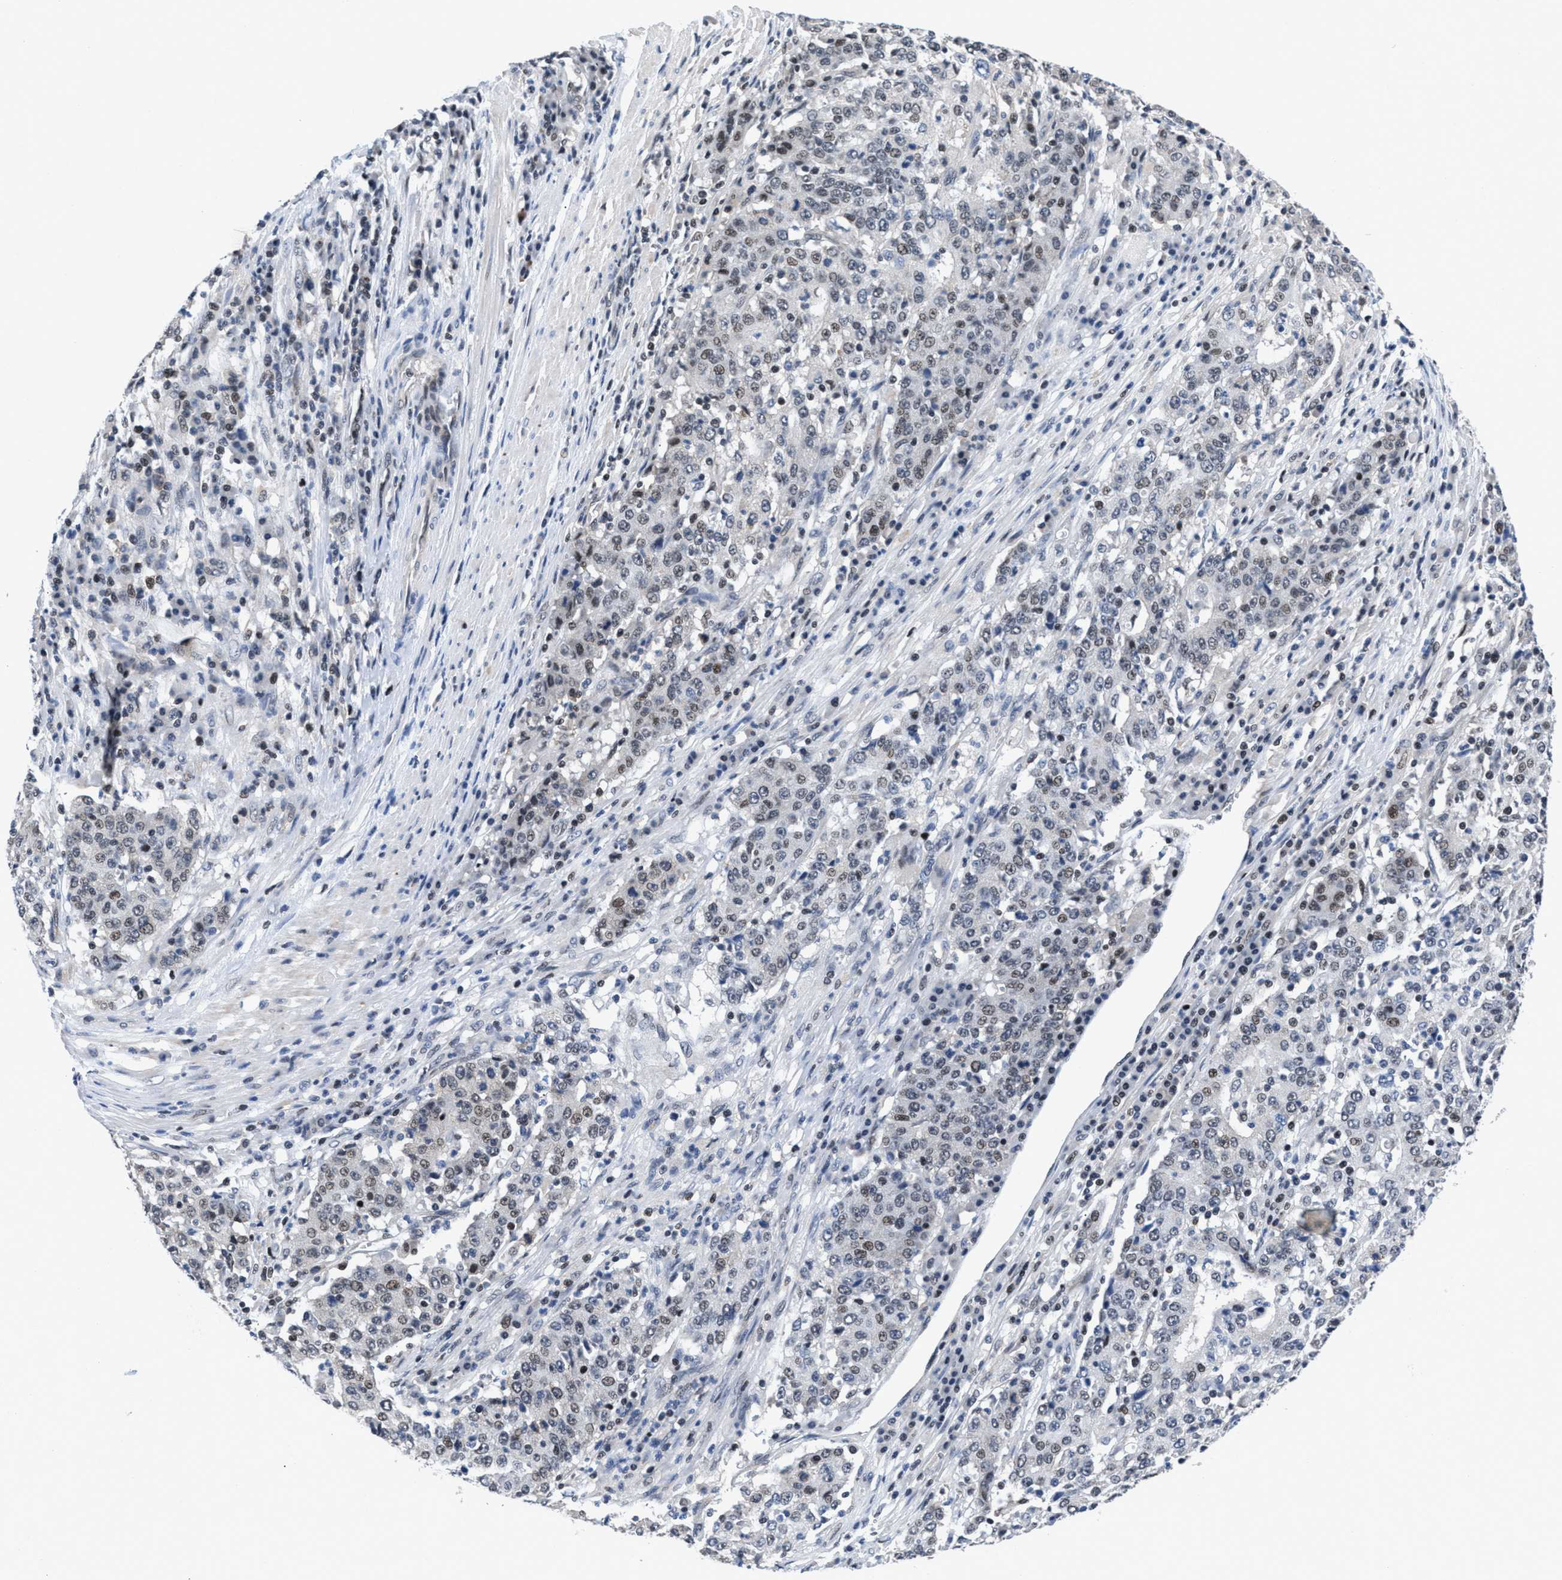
{"staining": {"intensity": "weak", "quantity": "25%-75%", "location": "nuclear"}, "tissue": "stomach cancer", "cell_type": "Tumor cells", "image_type": "cancer", "snomed": [{"axis": "morphology", "description": "Adenocarcinoma, NOS"}, {"axis": "topography", "description": "Stomach"}], "caption": "Tumor cells exhibit low levels of weak nuclear expression in about 25%-75% of cells in stomach cancer (adenocarcinoma). The staining was performed using DAB (3,3'-diaminobenzidine), with brown indicating positive protein expression. Nuclei are stained blue with hematoxylin.", "gene": "WDR81", "patient": {"sex": "male", "age": 59}}